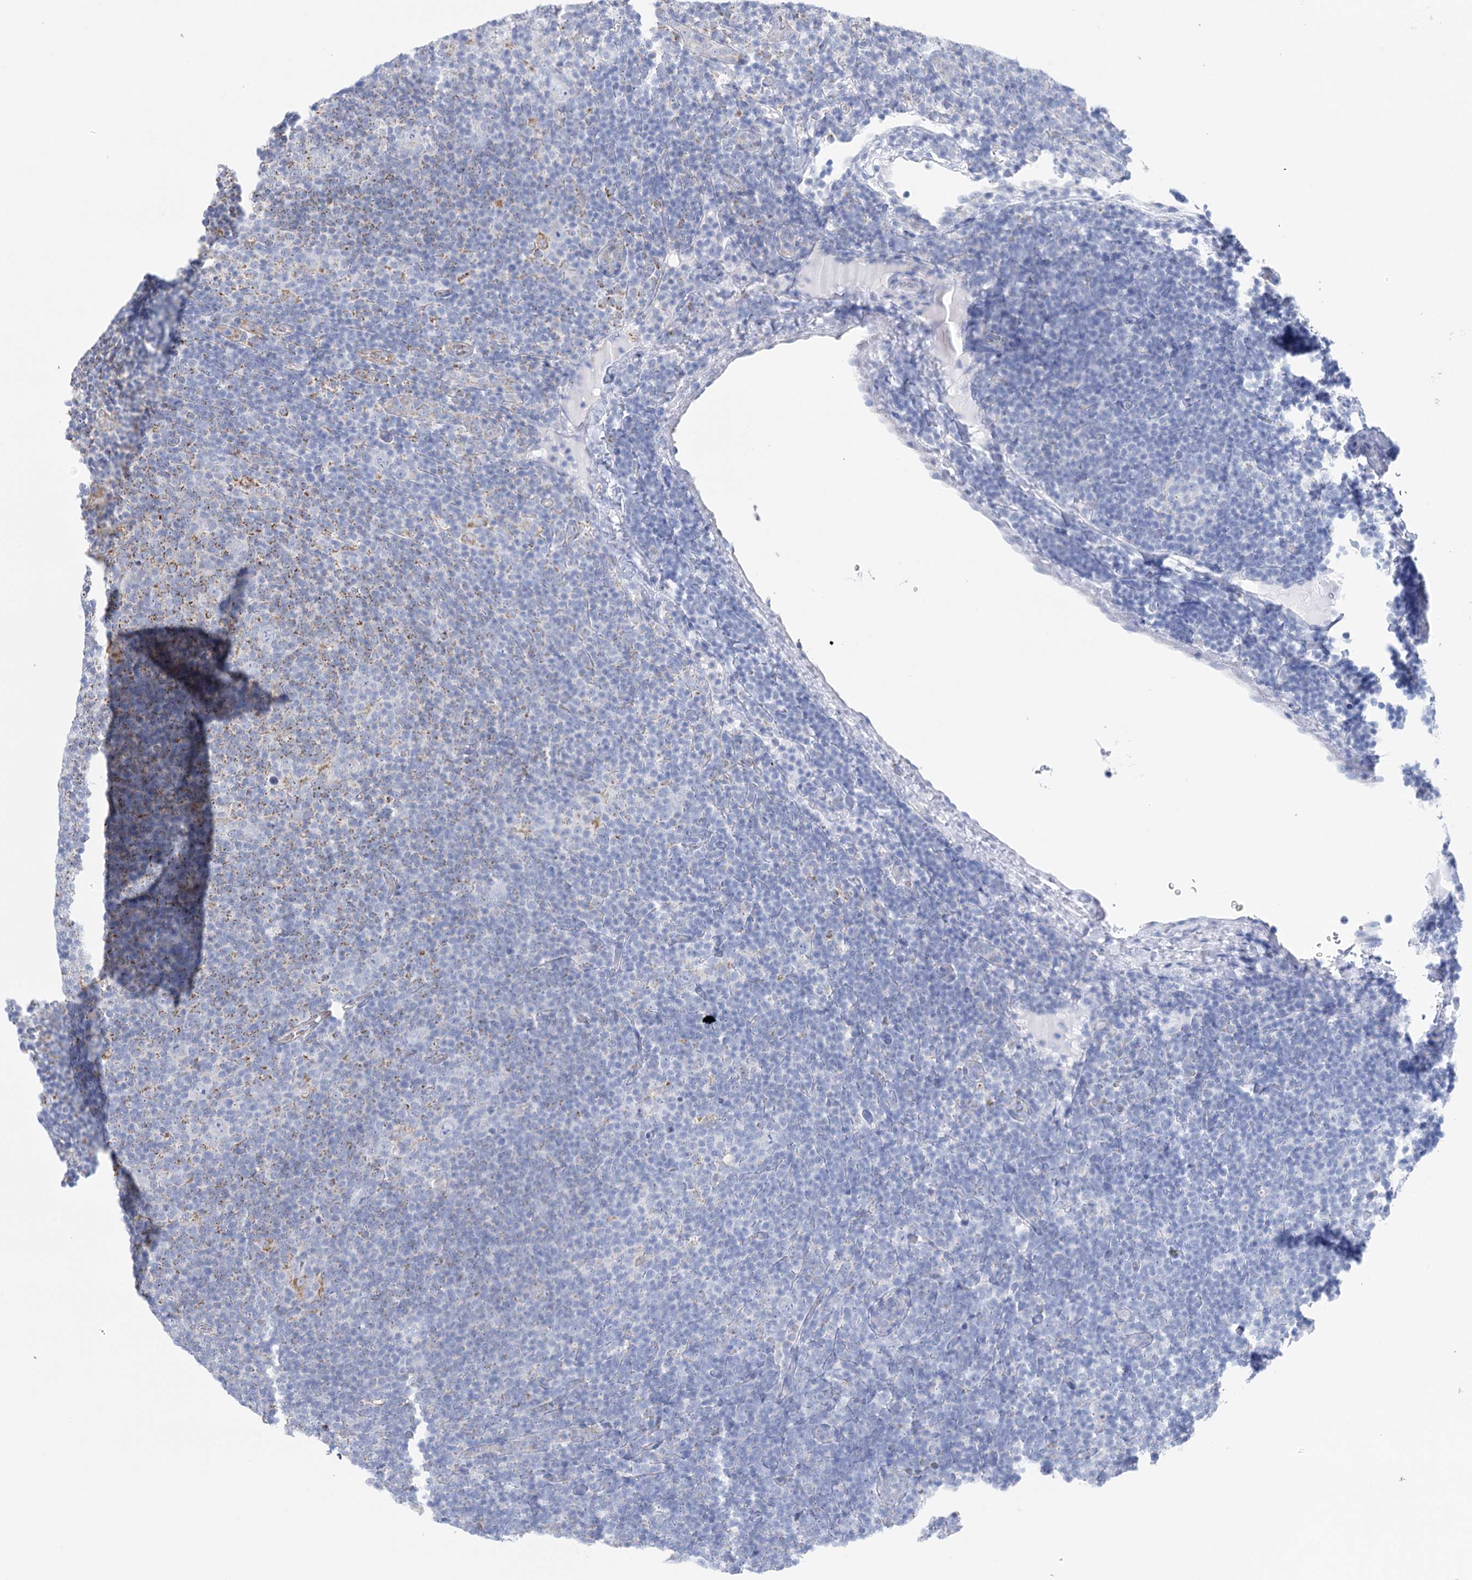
{"staining": {"intensity": "strong", "quantity": "<25%", "location": "cytoplasmic/membranous"}, "tissue": "lymphoma", "cell_type": "Tumor cells", "image_type": "cancer", "snomed": [{"axis": "morphology", "description": "Hodgkin's disease, NOS"}, {"axis": "topography", "description": "Lymph node"}], "caption": "Hodgkin's disease stained with a brown dye demonstrates strong cytoplasmic/membranous positive positivity in about <25% of tumor cells.", "gene": "DHTKD1", "patient": {"sex": "female", "age": 57}}